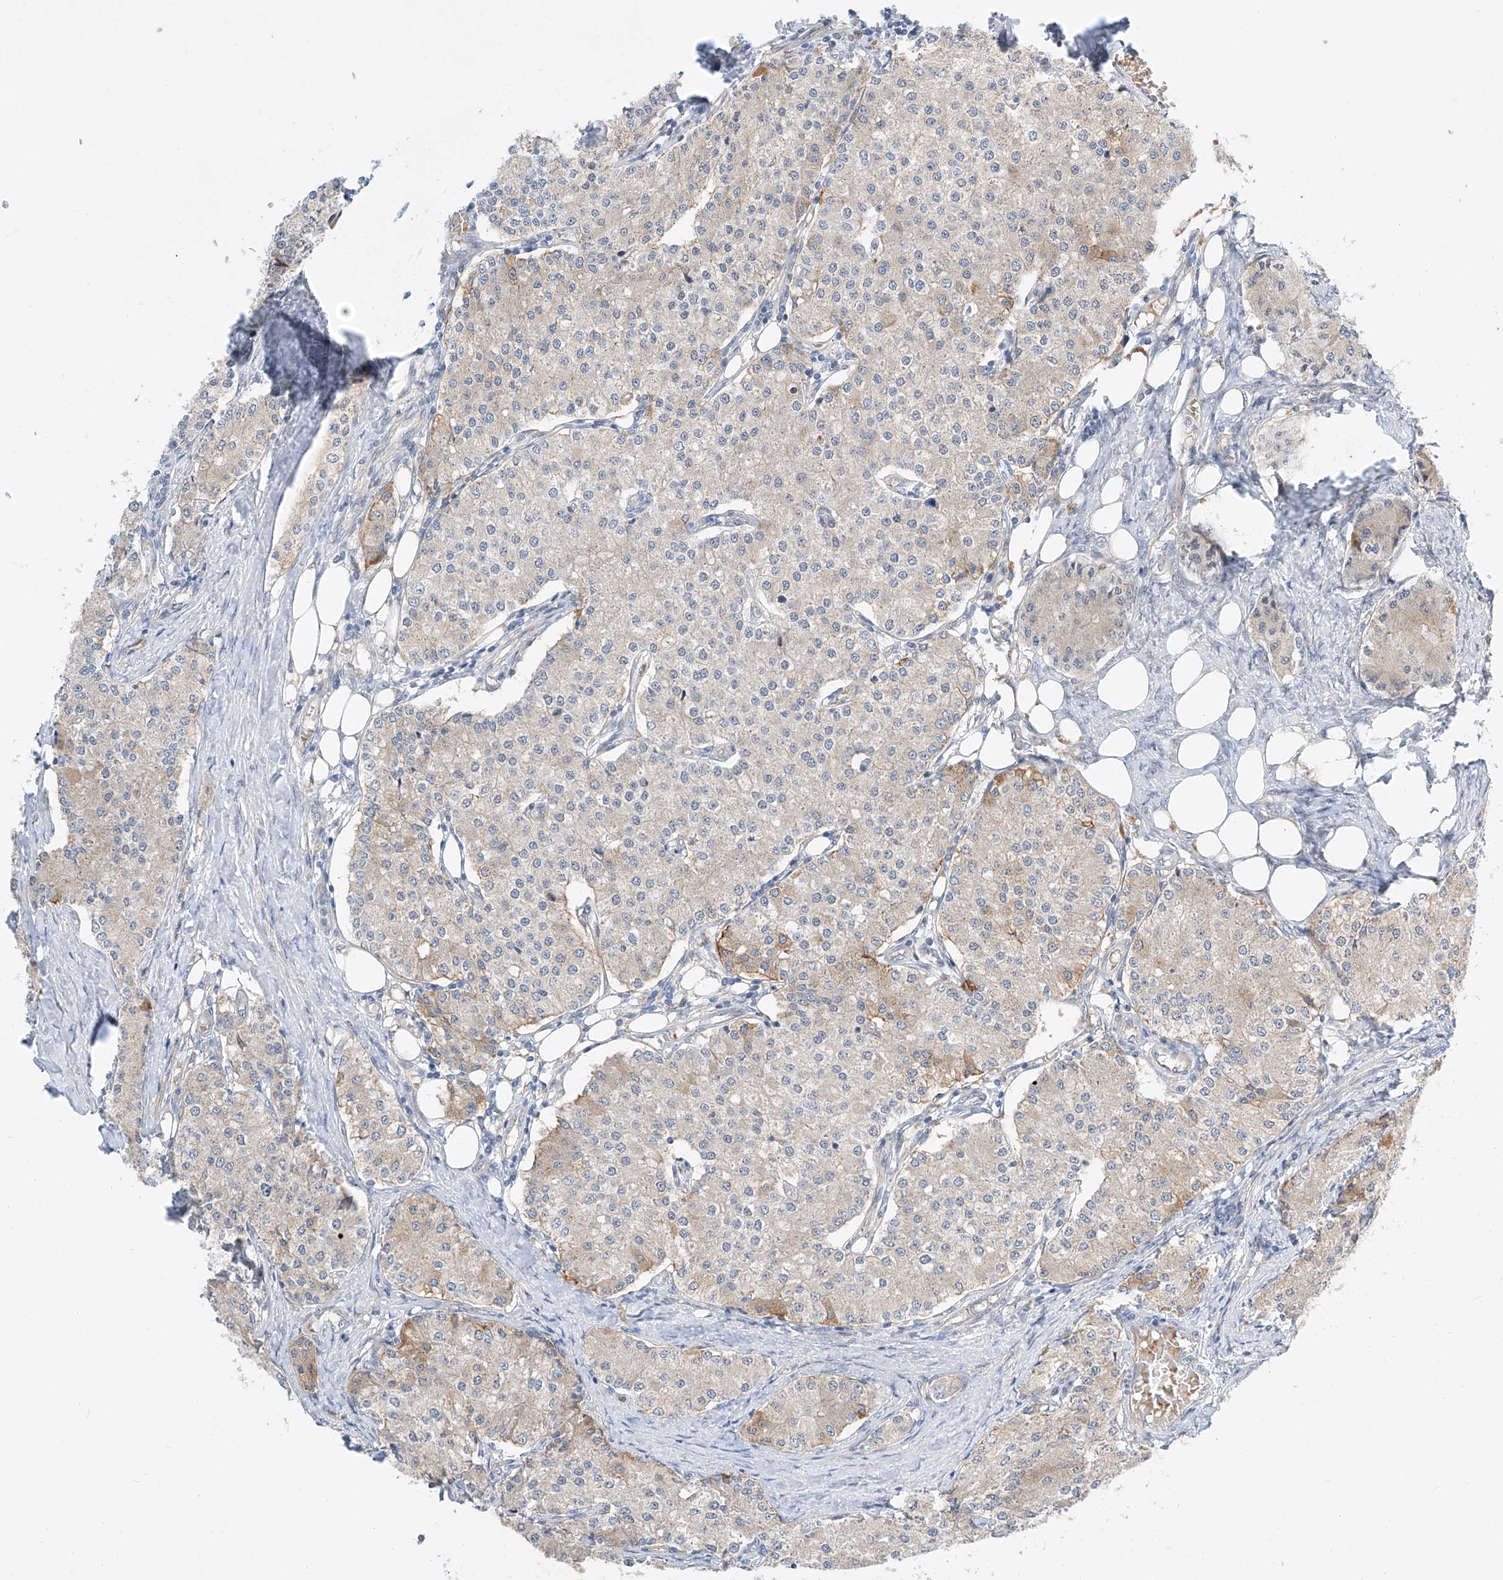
{"staining": {"intensity": "negative", "quantity": "none", "location": "none"}, "tissue": "carcinoid", "cell_type": "Tumor cells", "image_type": "cancer", "snomed": [{"axis": "morphology", "description": "Carcinoid, malignant, NOS"}, {"axis": "topography", "description": "Colon"}], "caption": "Immunohistochemistry (IHC) of carcinoid reveals no positivity in tumor cells.", "gene": "CLDND1", "patient": {"sex": "female", "age": 52}}